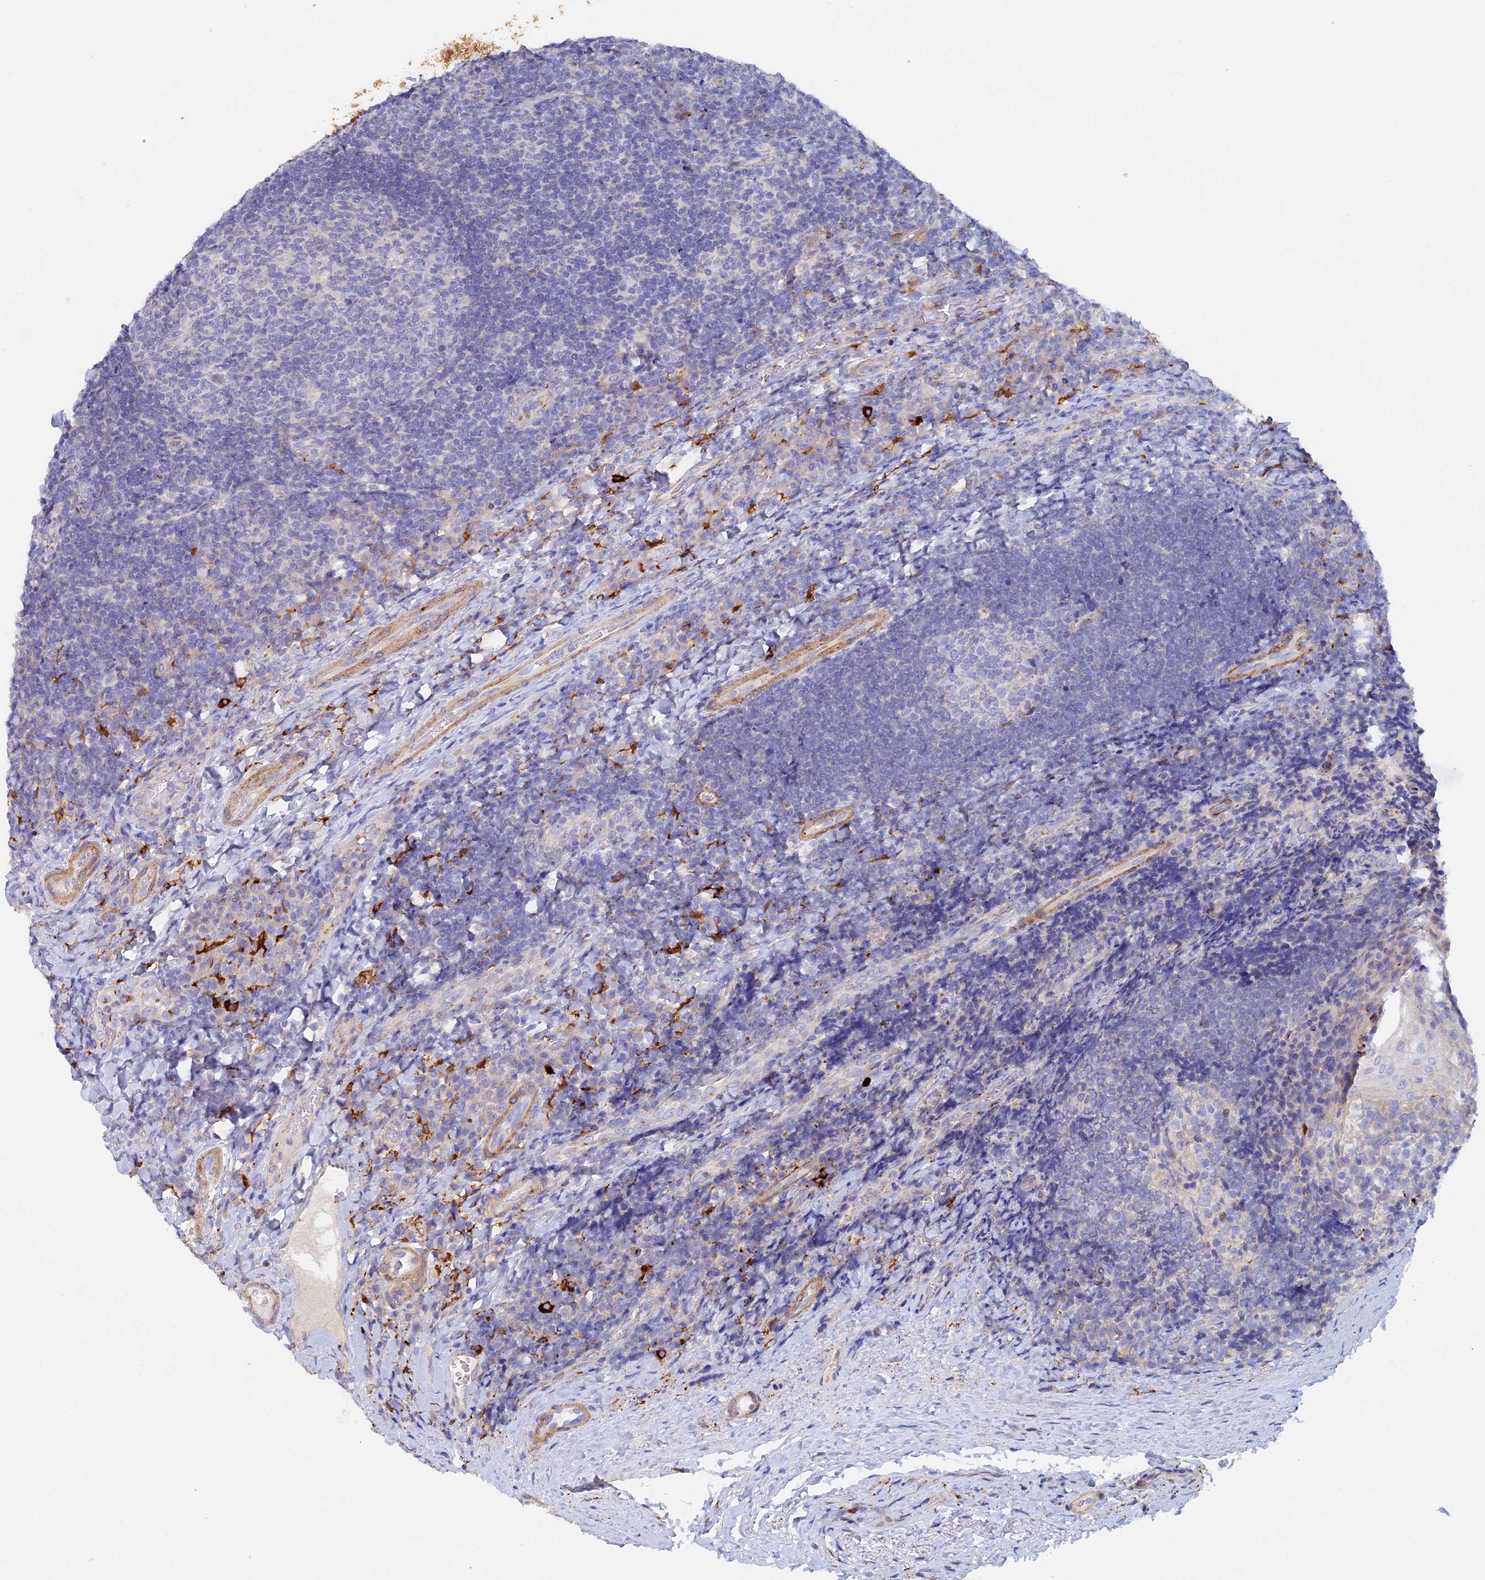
{"staining": {"intensity": "negative", "quantity": "none", "location": "none"}, "tissue": "tonsil", "cell_type": "Germinal center cells", "image_type": "normal", "snomed": [{"axis": "morphology", "description": "Normal tissue, NOS"}, {"axis": "topography", "description": "Tonsil"}], "caption": "An IHC image of normal tonsil is shown. There is no staining in germinal center cells of tonsil. (Stains: DAB (3,3'-diaminobenzidine) immunohistochemistry with hematoxylin counter stain, Microscopy: brightfield microscopy at high magnification).", "gene": "SLC24A3", "patient": {"sex": "male", "age": 17}}